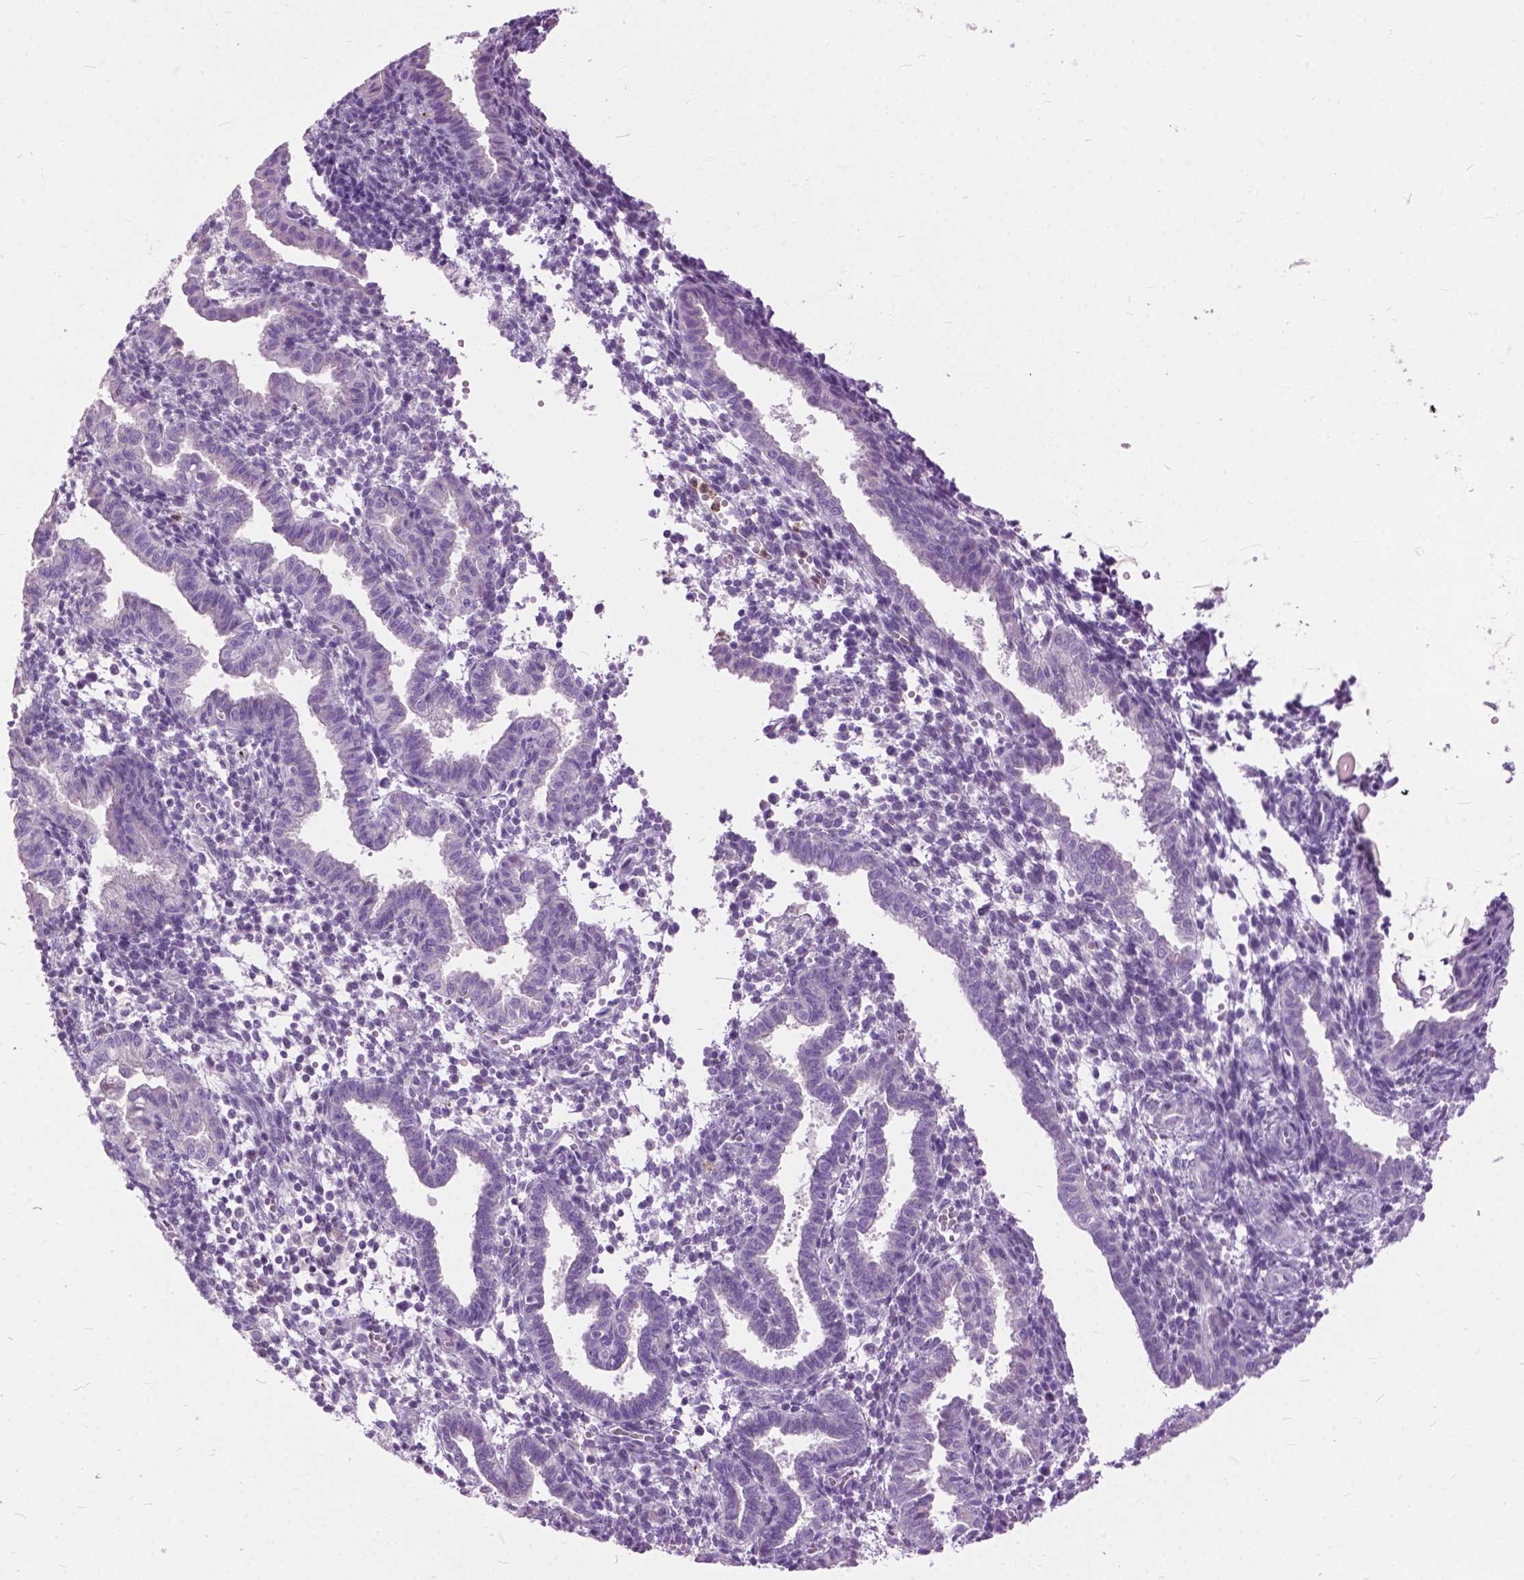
{"staining": {"intensity": "negative", "quantity": "none", "location": "none"}, "tissue": "endometrium", "cell_type": "Cells in endometrial stroma", "image_type": "normal", "snomed": [{"axis": "morphology", "description": "Normal tissue, NOS"}, {"axis": "topography", "description": "Endometrium"}], "caption": "Endometrium stained for a protein using immunohistochemistry displays no staining cells in endometrial stroma.", "gene": "PRR35", "patient": {"sex": "female", "age": 37}}